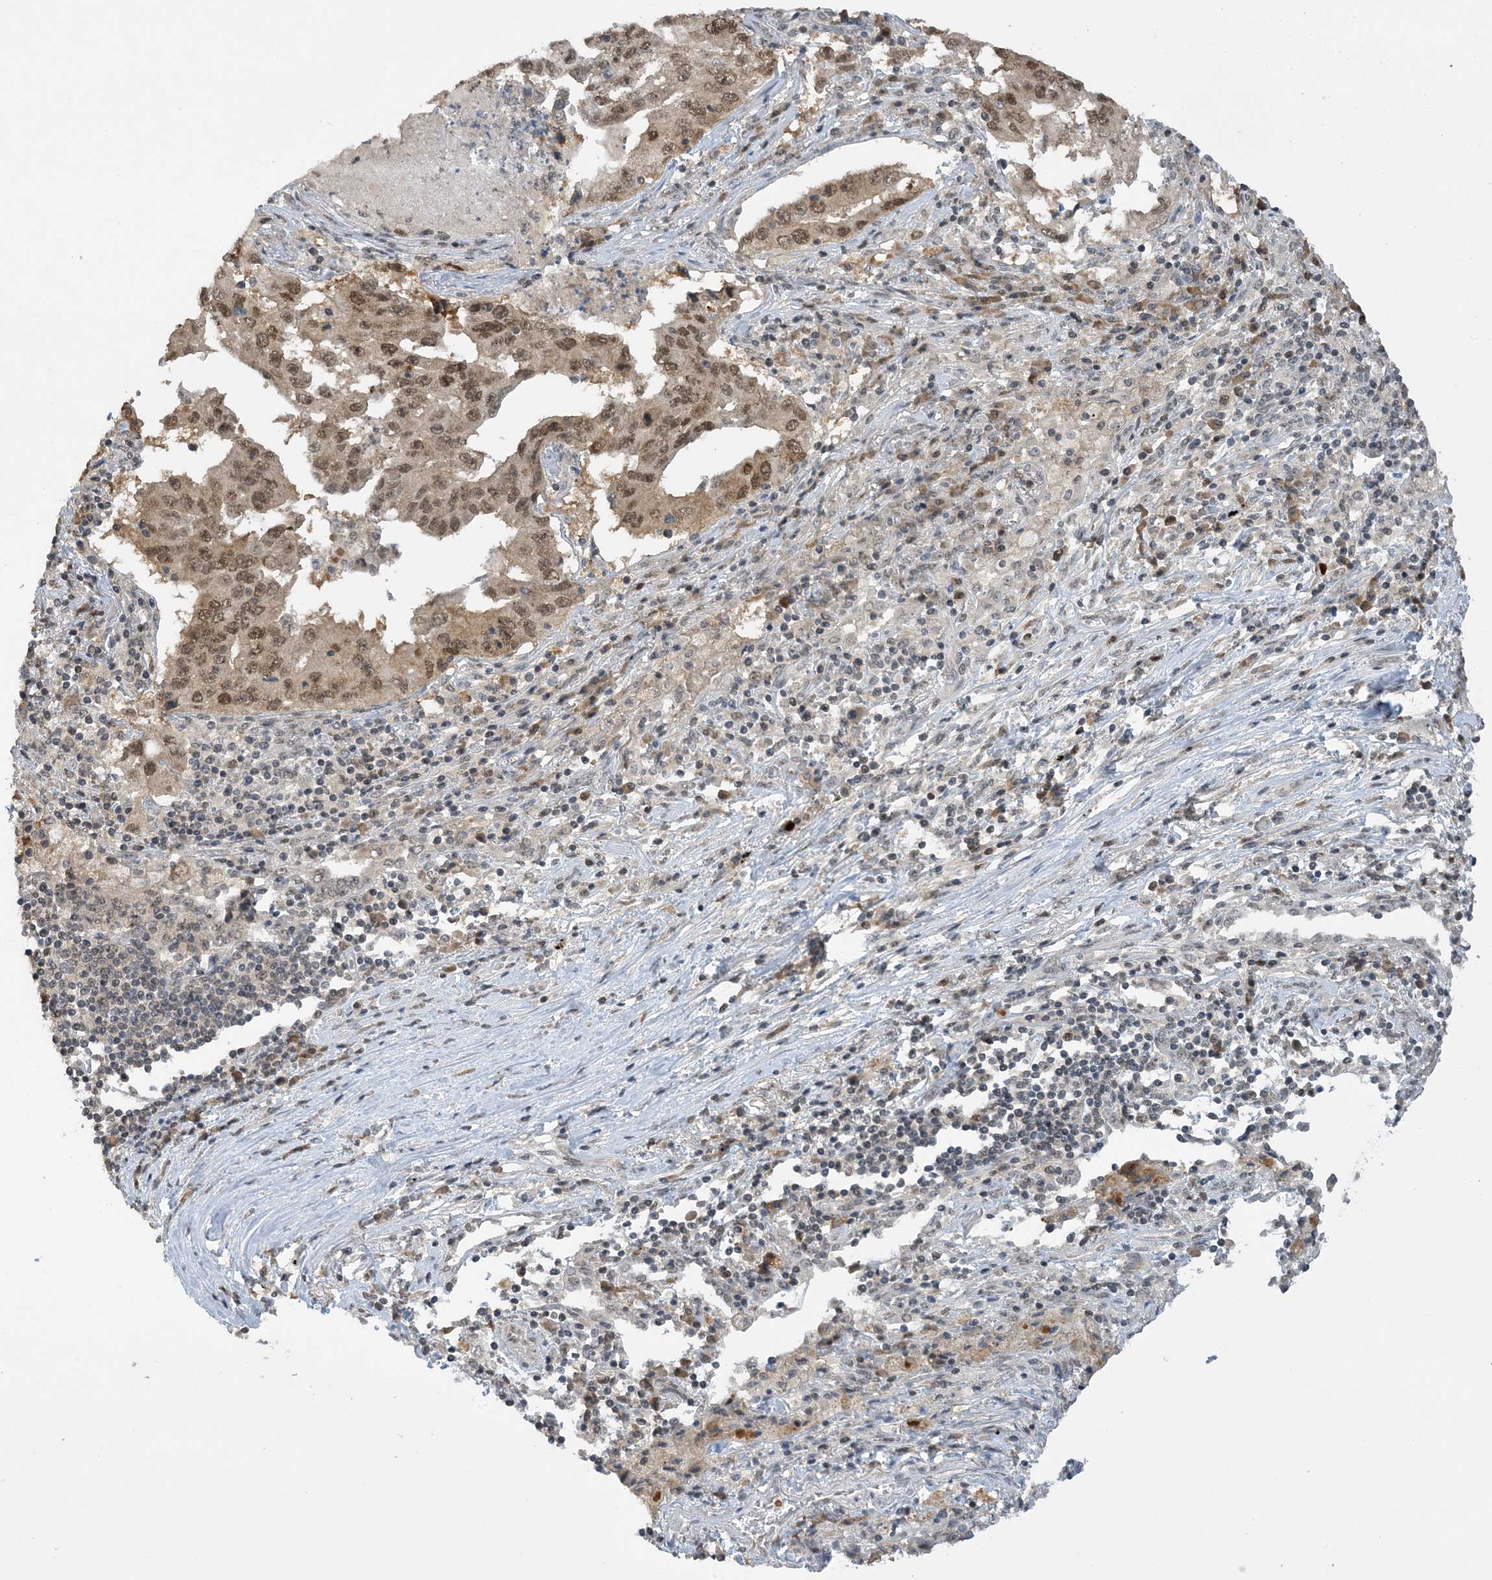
{"staining": {"intensity": "moderate", "quantity": ">75%", "location": "nuclear"}, "tissue": "lung cancer", "cell_type": "Tumor cells", "image_type": "cancer", "snomed": [{"axis": "morphology", "description": "Adenocarcinoma, NOS"}, {"axis": "topography", "description": "Lung"}], "caption": "Immunohistochemical staining of lung cancer shows moderate nuclear protein positivity in about >75% of tumor cells.", "gene": "ACYP2", "patient": {"sex": "female", "age": 51}}